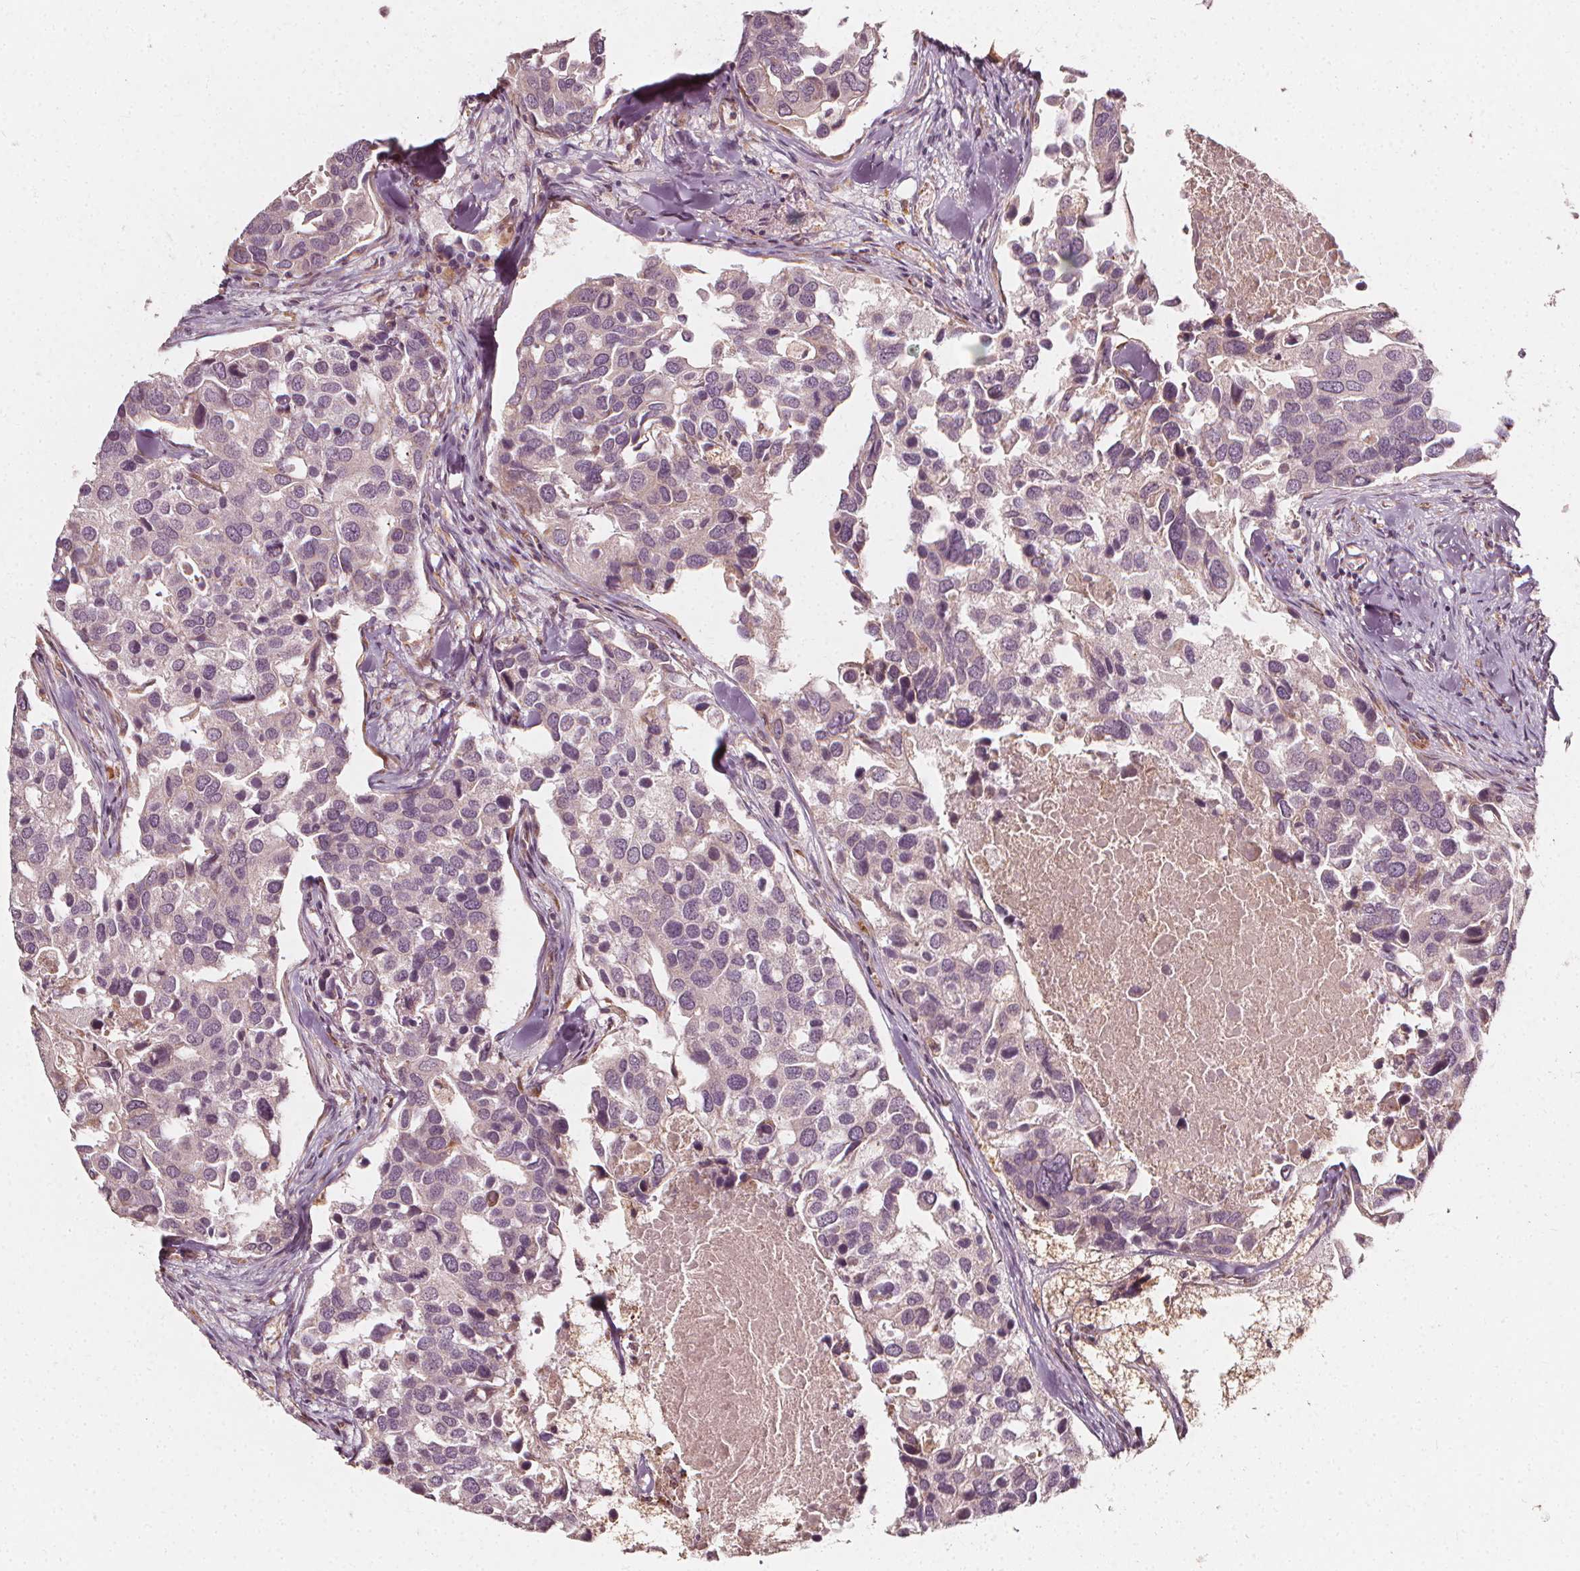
{"staining": {"intensity": "negative", "quantity": "none", "location": "none"}, "tissue": "breast cancer", "cell_type": "Tumor cells", "image_type": "cancer", "snomed": [{"axis": "morphology", "description": "Duct carcinoma"}, {"axis": "topography", "description": "Breast"}], "caption": "An immunohistochemistry micrograph of breast cancer (intraductal carcinoma) is shown. There is no staining in tumor cells of breast cancer (intraductal carcinoma).", "gene": "NPC1L1", "patient": {"sex": "female", "age": 83}}